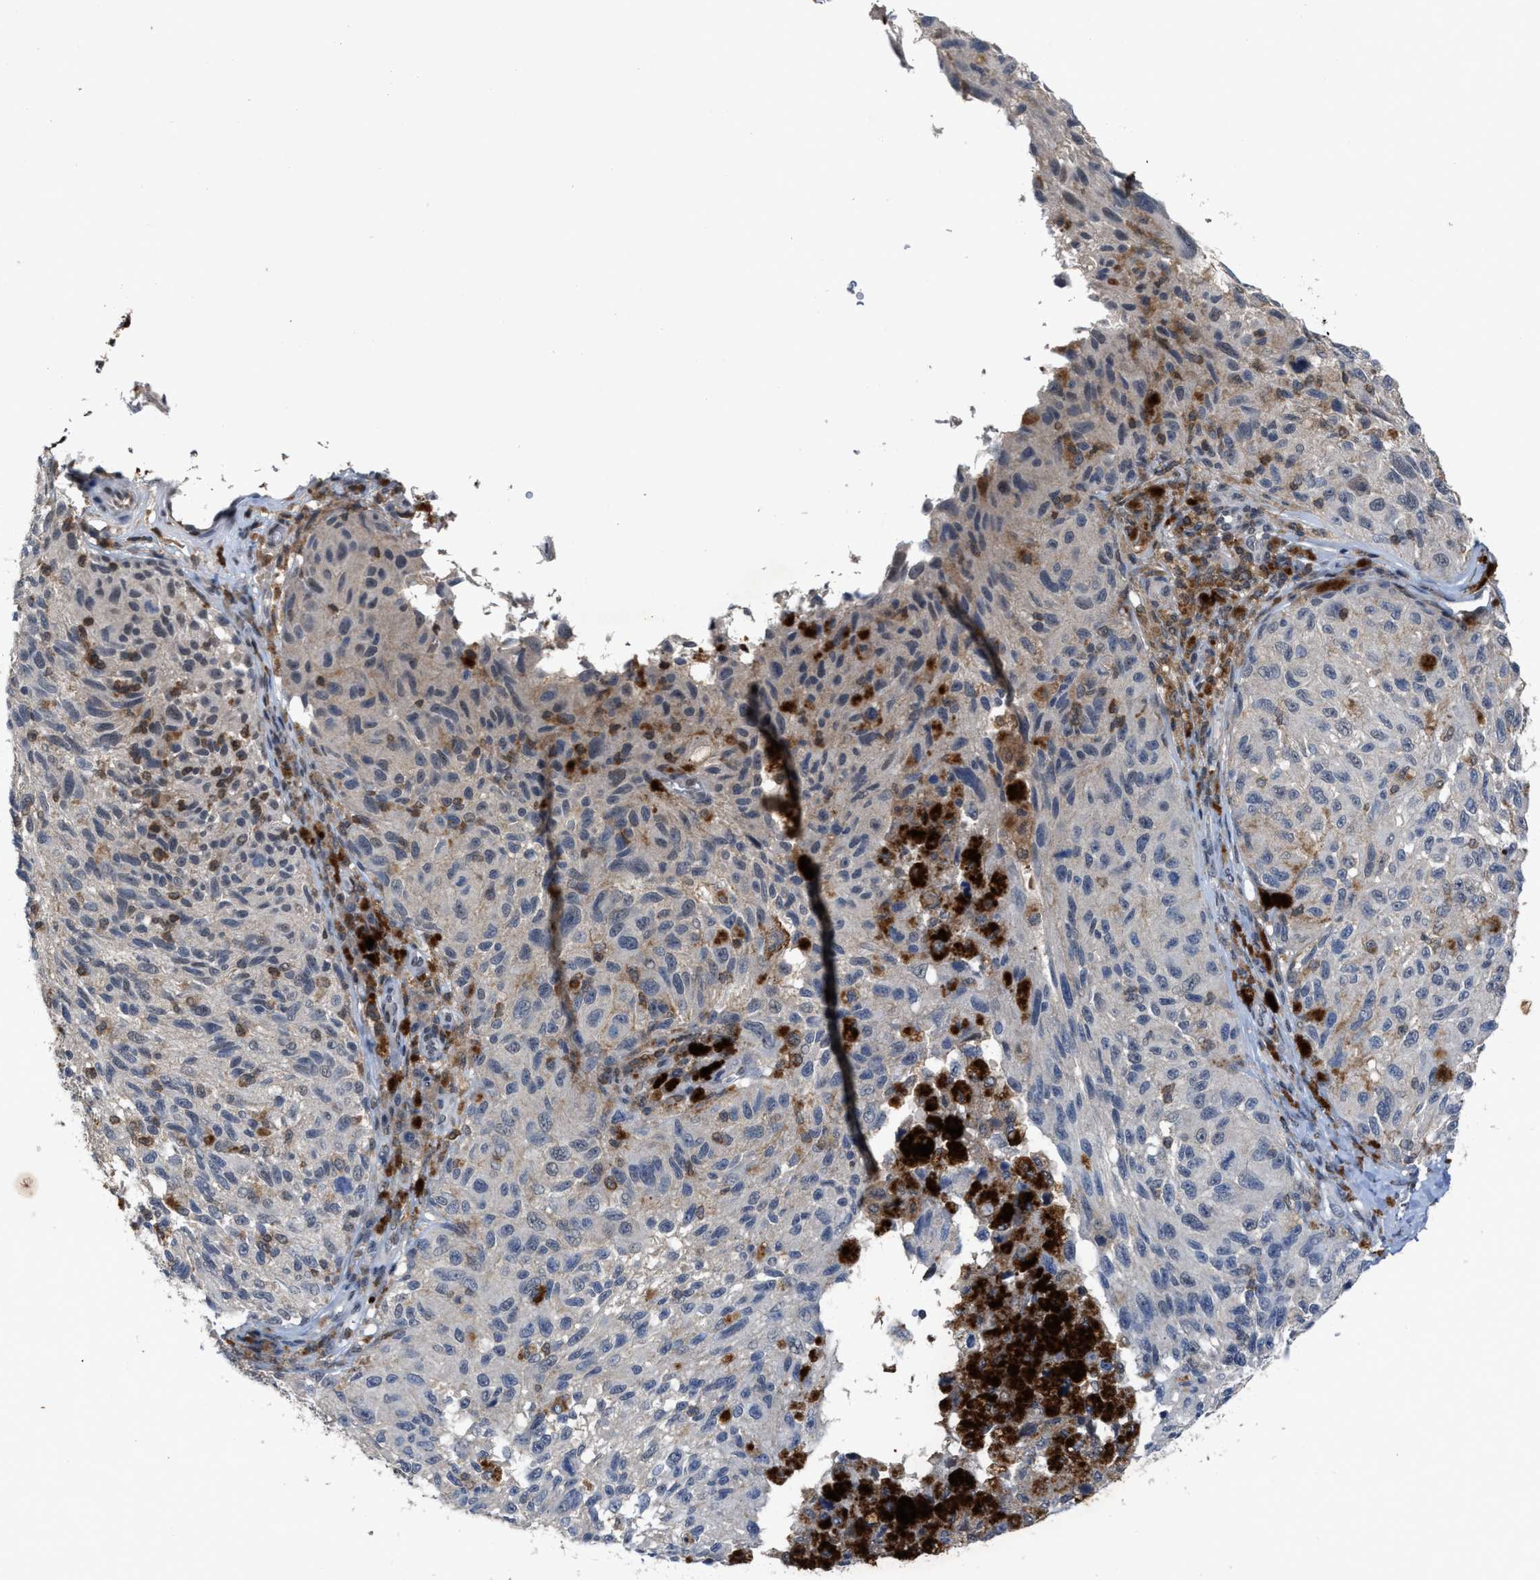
{"staining": {"intensity": "negative", "quantity": "none", "location": "none"}, "tissue": "melanoma", "cell_type": "Tumor cells", "image_type": "cancer", "snomed": [{"axis": "morphology", "description": "Malignant melanoma, NOS"}, {"axis": "topography", "description": "Skin"}], "caption": "A high-resolution photomicrograph shows IHC staining of melanoma, which shows no significant staining in tumor cells.", "gene": "FGD3", "patient": {"sex": "female", "age": 73}}